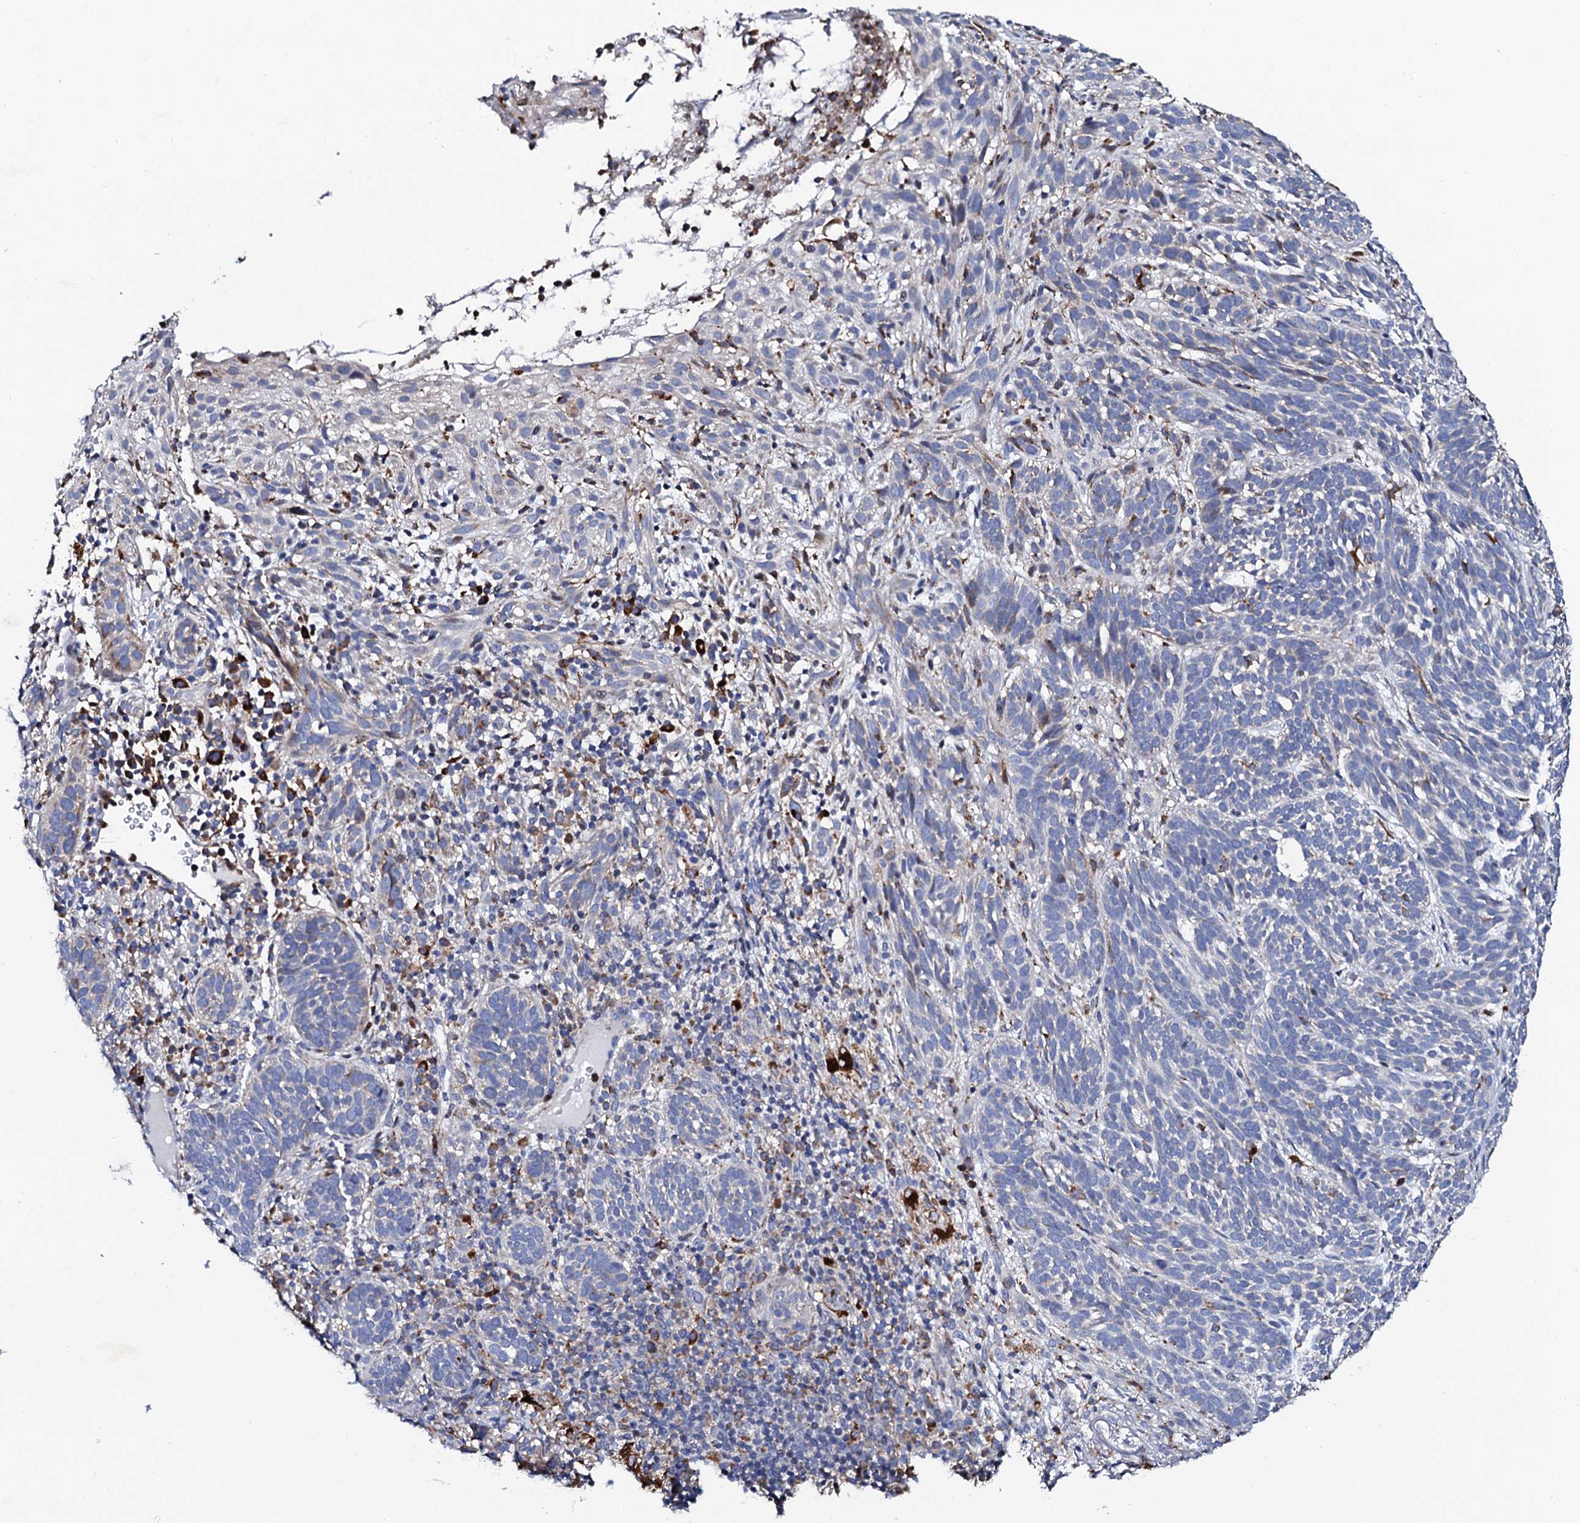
{"staining": {"intensity": "negative", "quantity": "none", "location": "none"}, "tissue": "skin cancer", "cell_type": "Tumor cells", "image_type": "cancer", "snomed": [{"axis": "morphology", "description": "Basal cell carcinoma"}, {"axis": "topography", "description": "Skin"}], "caption": "Immunohistochemistry (IHC) micrograph of neoplastic tissue: skin basal cell carcinoma stained with DAB (3,3'-diaminobenzidine) exhibits no significant protein staining in tumor cells.", "gene": "TCIRG1", "patient": {"sex": "male", "age": 71}}